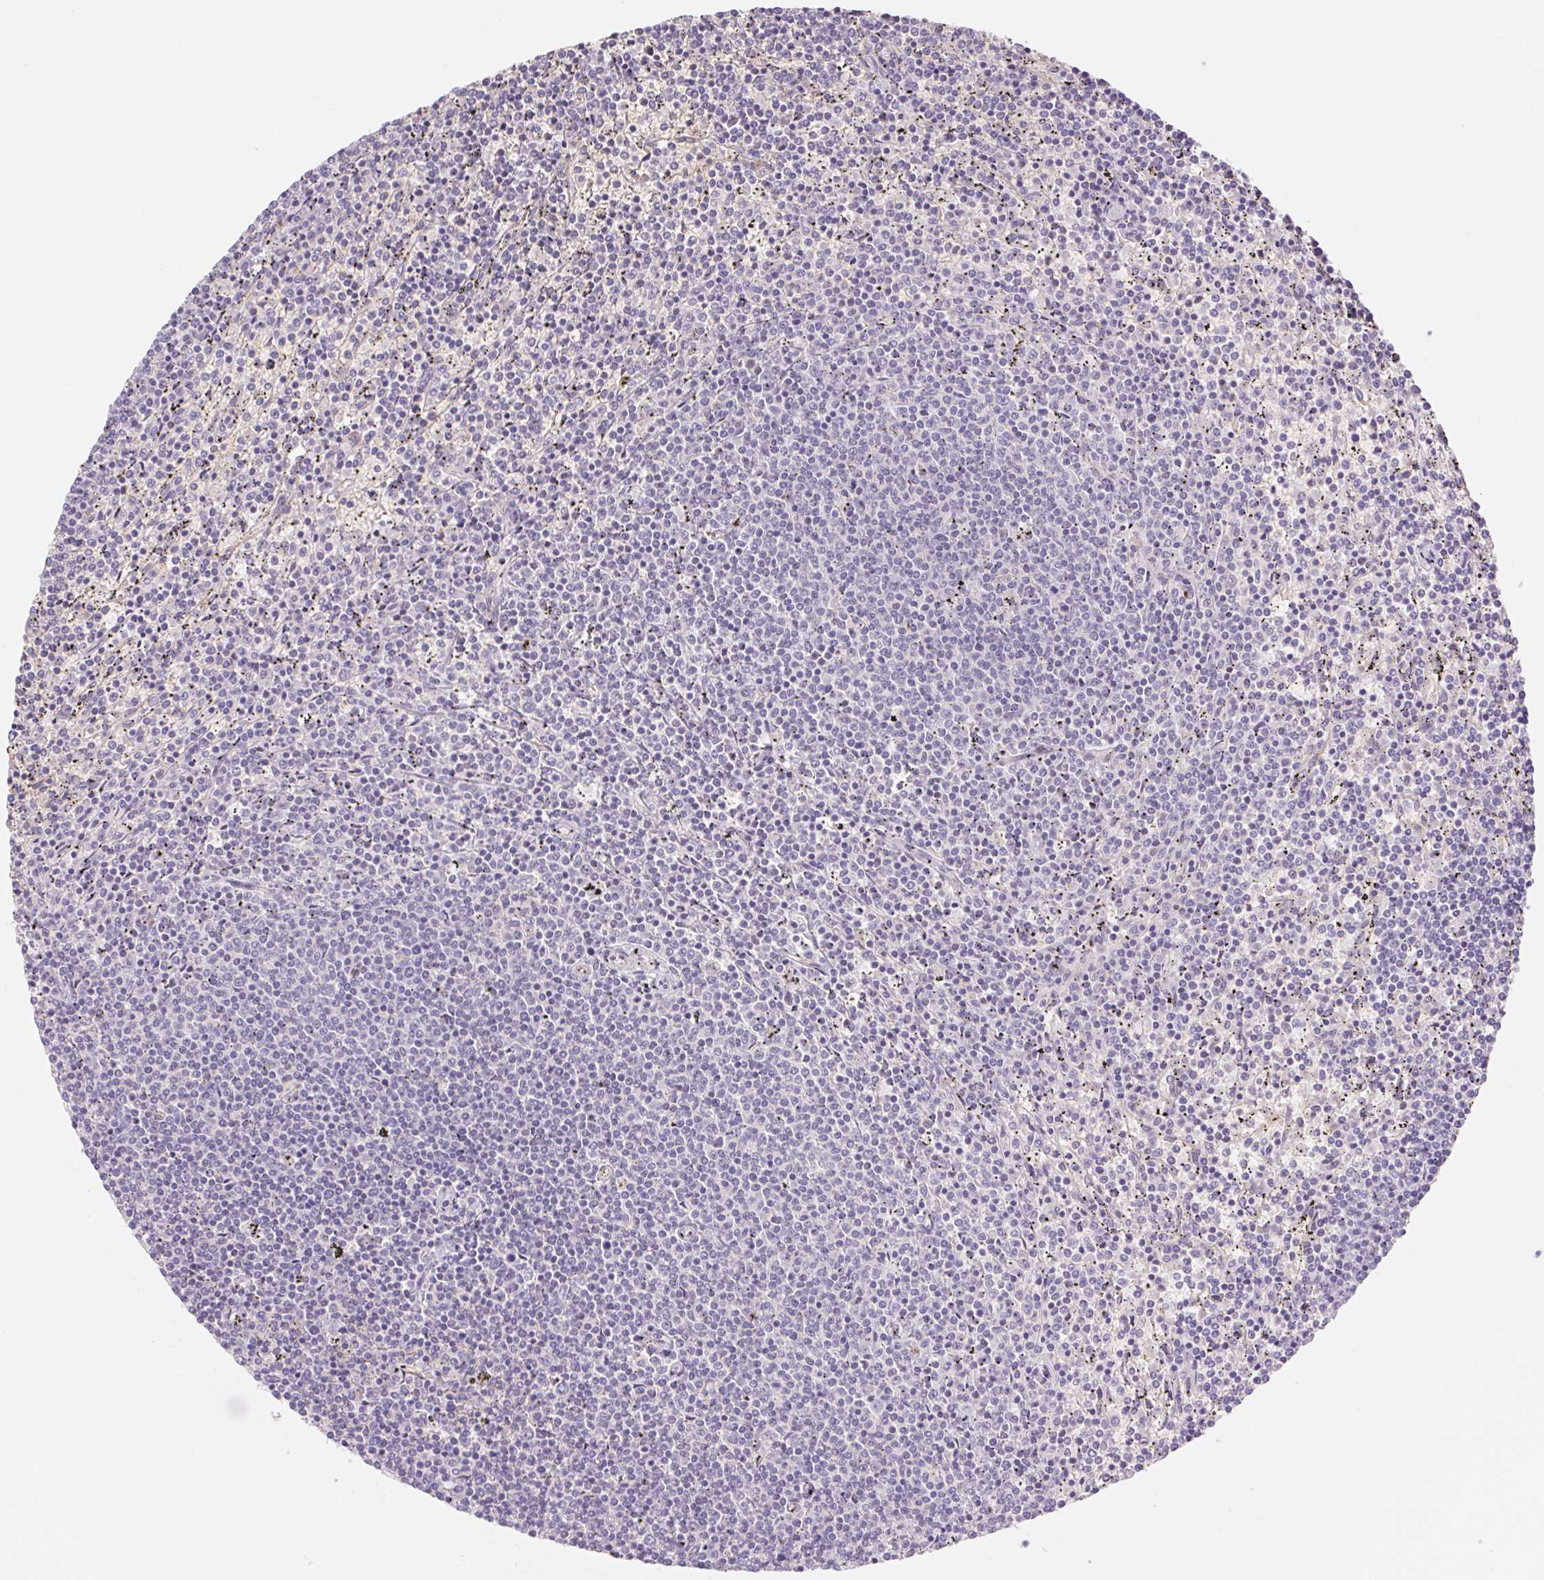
{"staining": {"intensity": "negative", "quantity": "none", "location": "none"}, "tissue": "lymphoma", "cell_type": "Tumor cells", "image_type": "cancer", "snomed": [{"axis": "morphology", "description": "Malignant lymphoma, non-Hodgkin's type, Low grade"}, {"axis": "topography", "description": "Spleen"}], "caption": "Tumor cells are negative for protein expression in human low-grade malignant lymphoma, non-Hodgkin's type.", "gene": "IGFL3", "patient": {"sex": "female", "age": 50}}